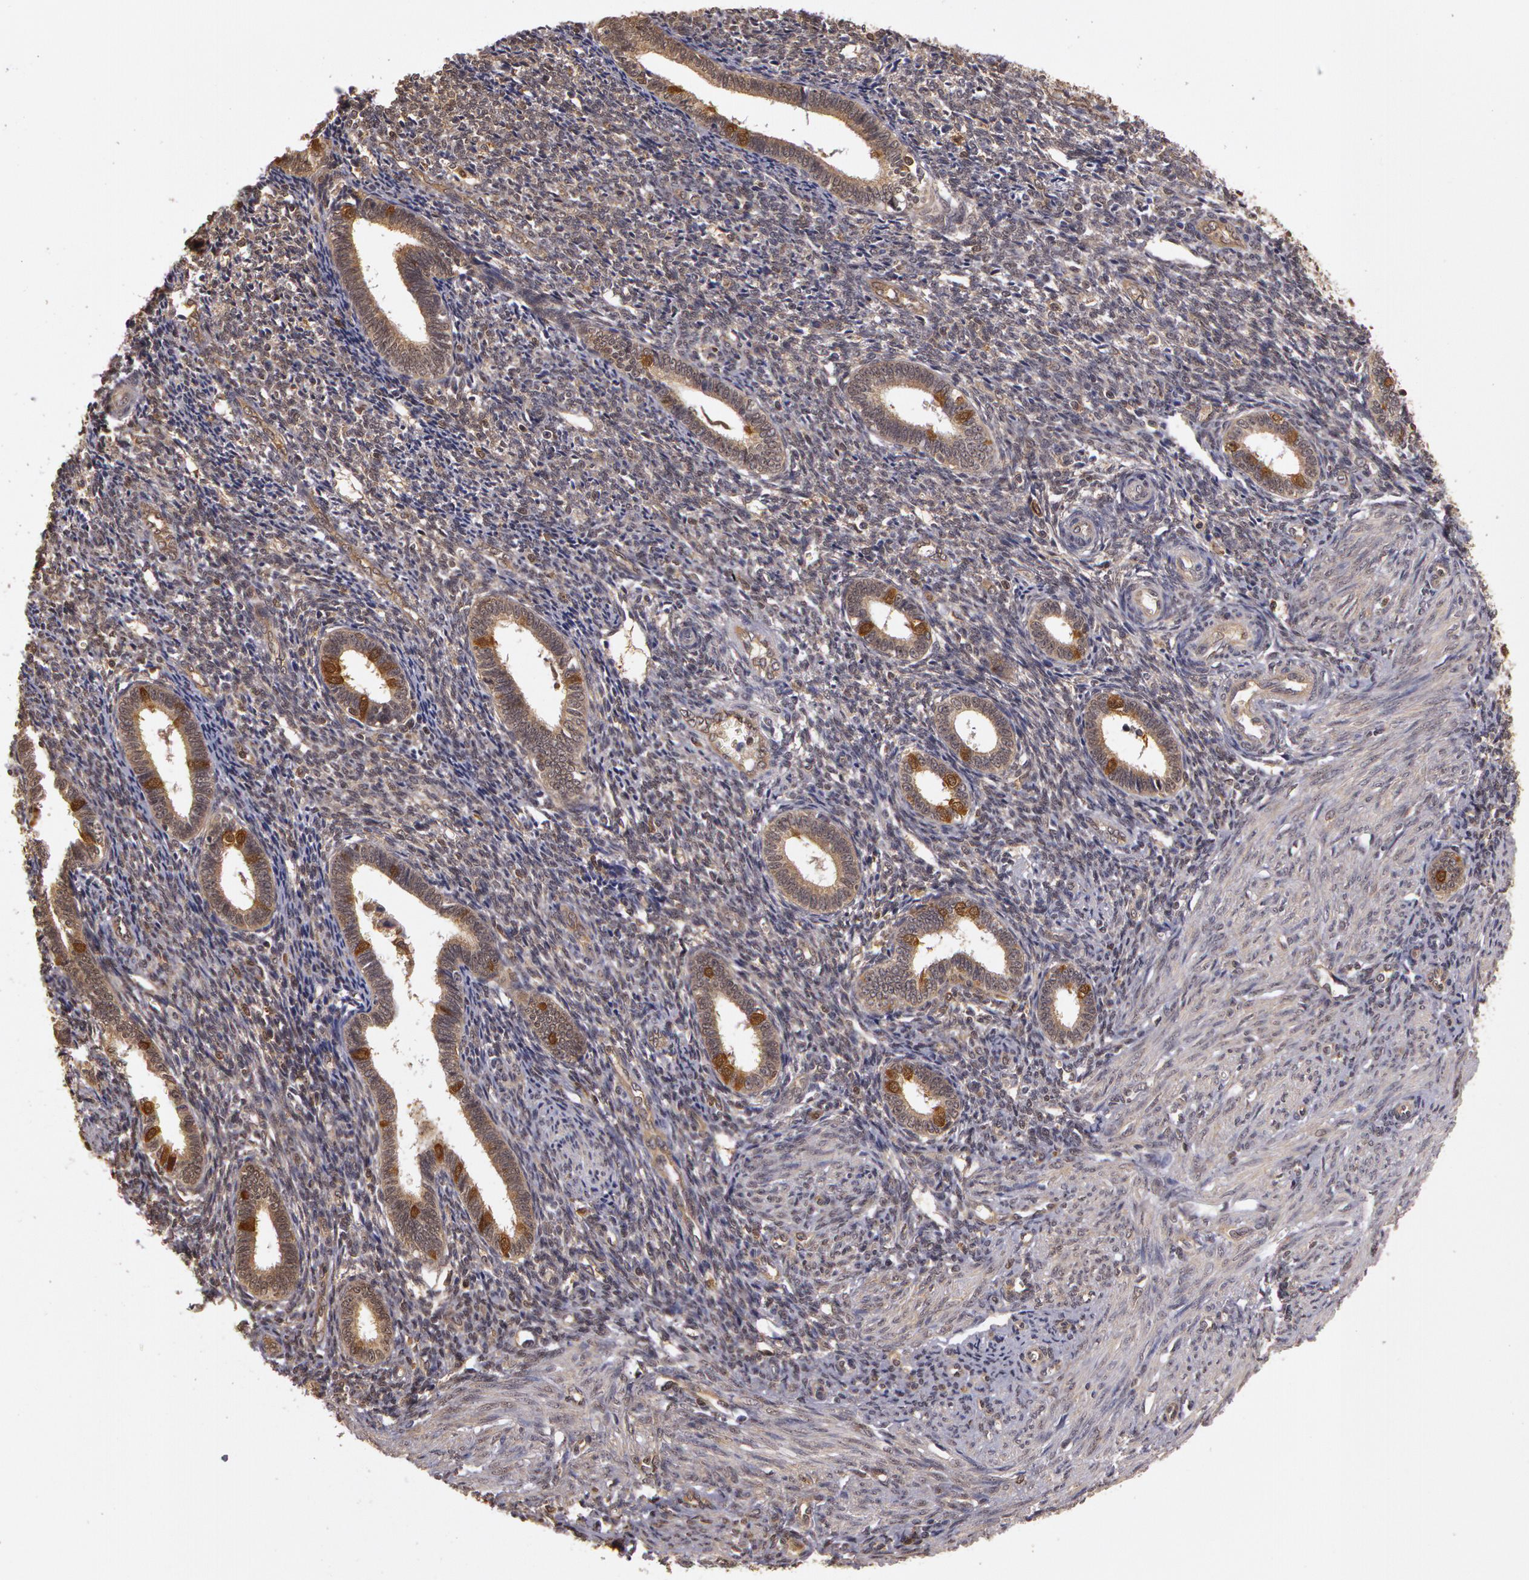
{"staining": {"intensity": "moderate", "quantity": "25%-75%", "location": "cytoplasmic/membranous"}, "tissue": "endometrium", "cell_type": "Cells in endometrial stroma", "image_type": "normal", "snomed": [{"axis": "morphology", "description": "Normal tissue, NOS"}, {"axis": "topography", "description": "Endometrium"}], "caption": "IHC of benign human endometrium shows medium levels of moderate cytoplasmic/membranous staining in about 25%-75% of cells in endometrial stroma. The staining is performed using DAB (3,3'-diaminobenzidine) brown chromogen to label protein expression. The nuclei are counter-stained blue using hematoxylin.", "gene": "AHSA1", "patient": {"sex": "female", "age": 27}}